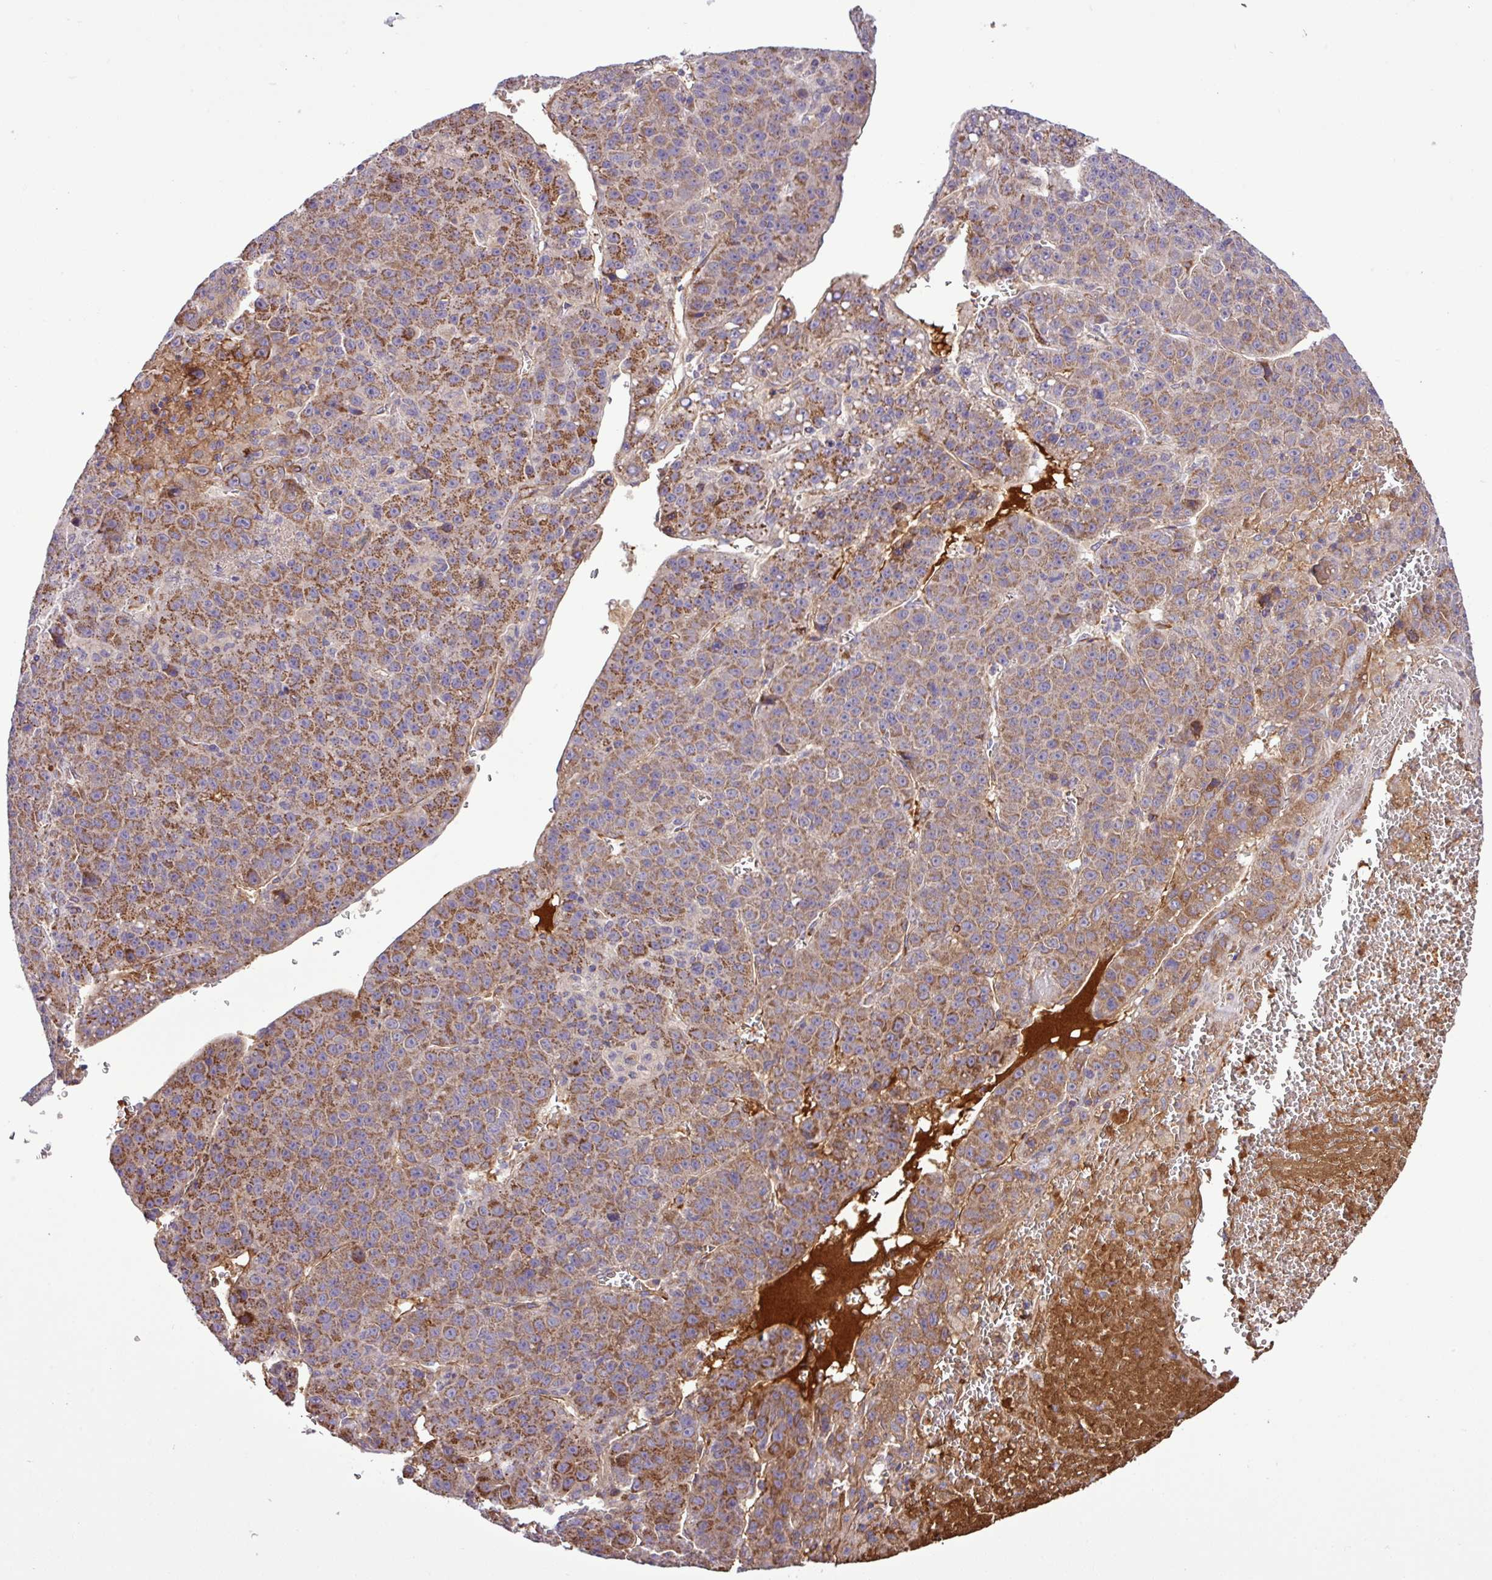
{"staining": {"intensity": "strong", "quantity": ">75%", "location": "cytoplasmic/membranous"}, "tissue": "liver cancer", "cell_type": "Tumor cells", "image_type": "cancer", "snomed": [{"axis": "morphology", "description": "Carcinoma, Hepatocellular, NOS"}, {"axis": "topography", "description": "Liver"}], "caption": "There is high levels of strong cytoplasmic/membranous positivity in tumor cells of liver cancer (hepatocellular carcinoma), as demonstrated by immunohistochemical staining (brown color).", "gene": "CWH43", "patient": {"sex": "female", "age": 53}}